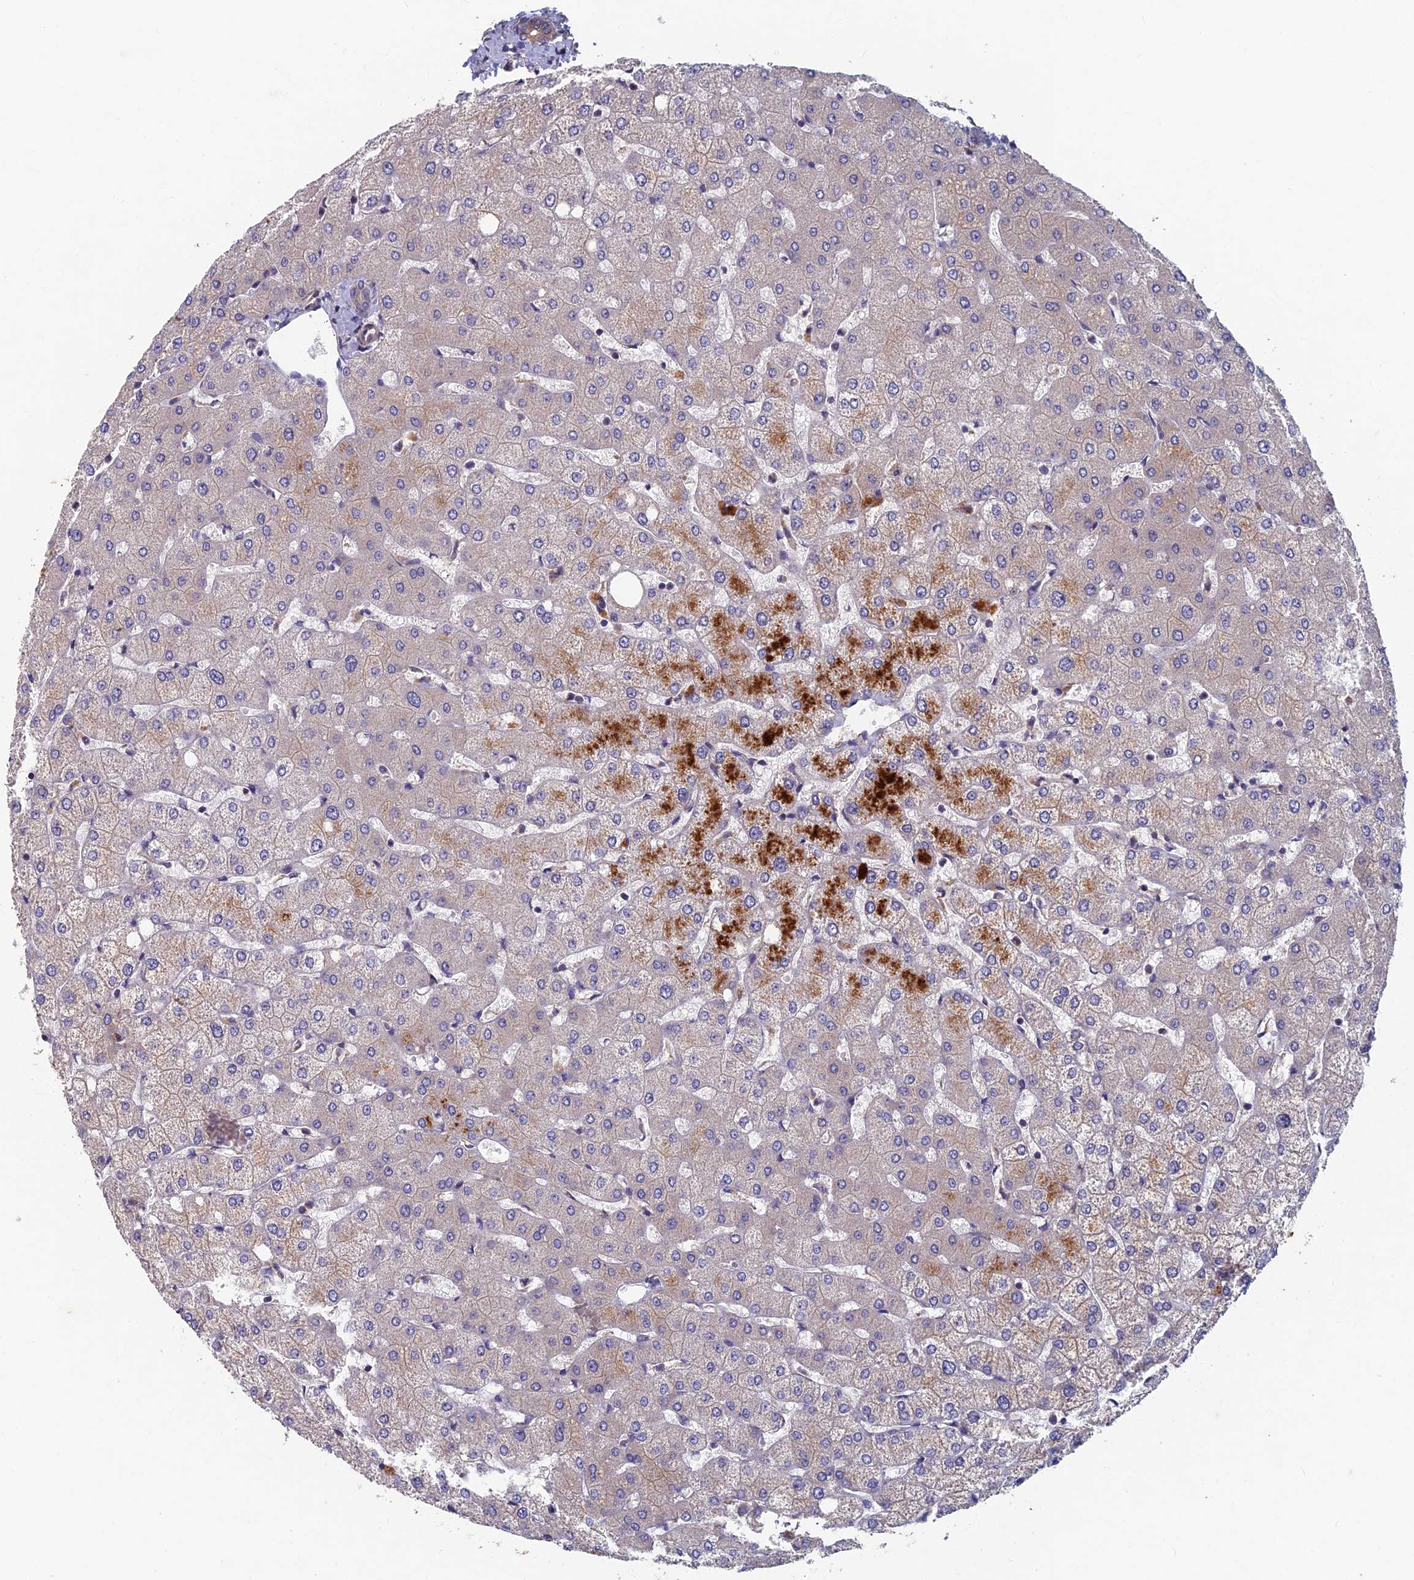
{"staining": {"intensity": "weak", "quantity": "<25%", "location": "cytoplasmic/membranous"}, "tissue": "liver", "cell_type": "Cholangiocytes", "image_type": "normal", "snomed": [{"axis": "morphology", "description": "Normal tissue, NOS"}, {"axis": "topography", "description": "Liver"}], "caption": "Liver stained for a protein using immunohistochemistry (IHC) demonstrates no staining cholangiocytes.", "gene": "NCAPG", "patient": {"sex": "female", "age": 54}}